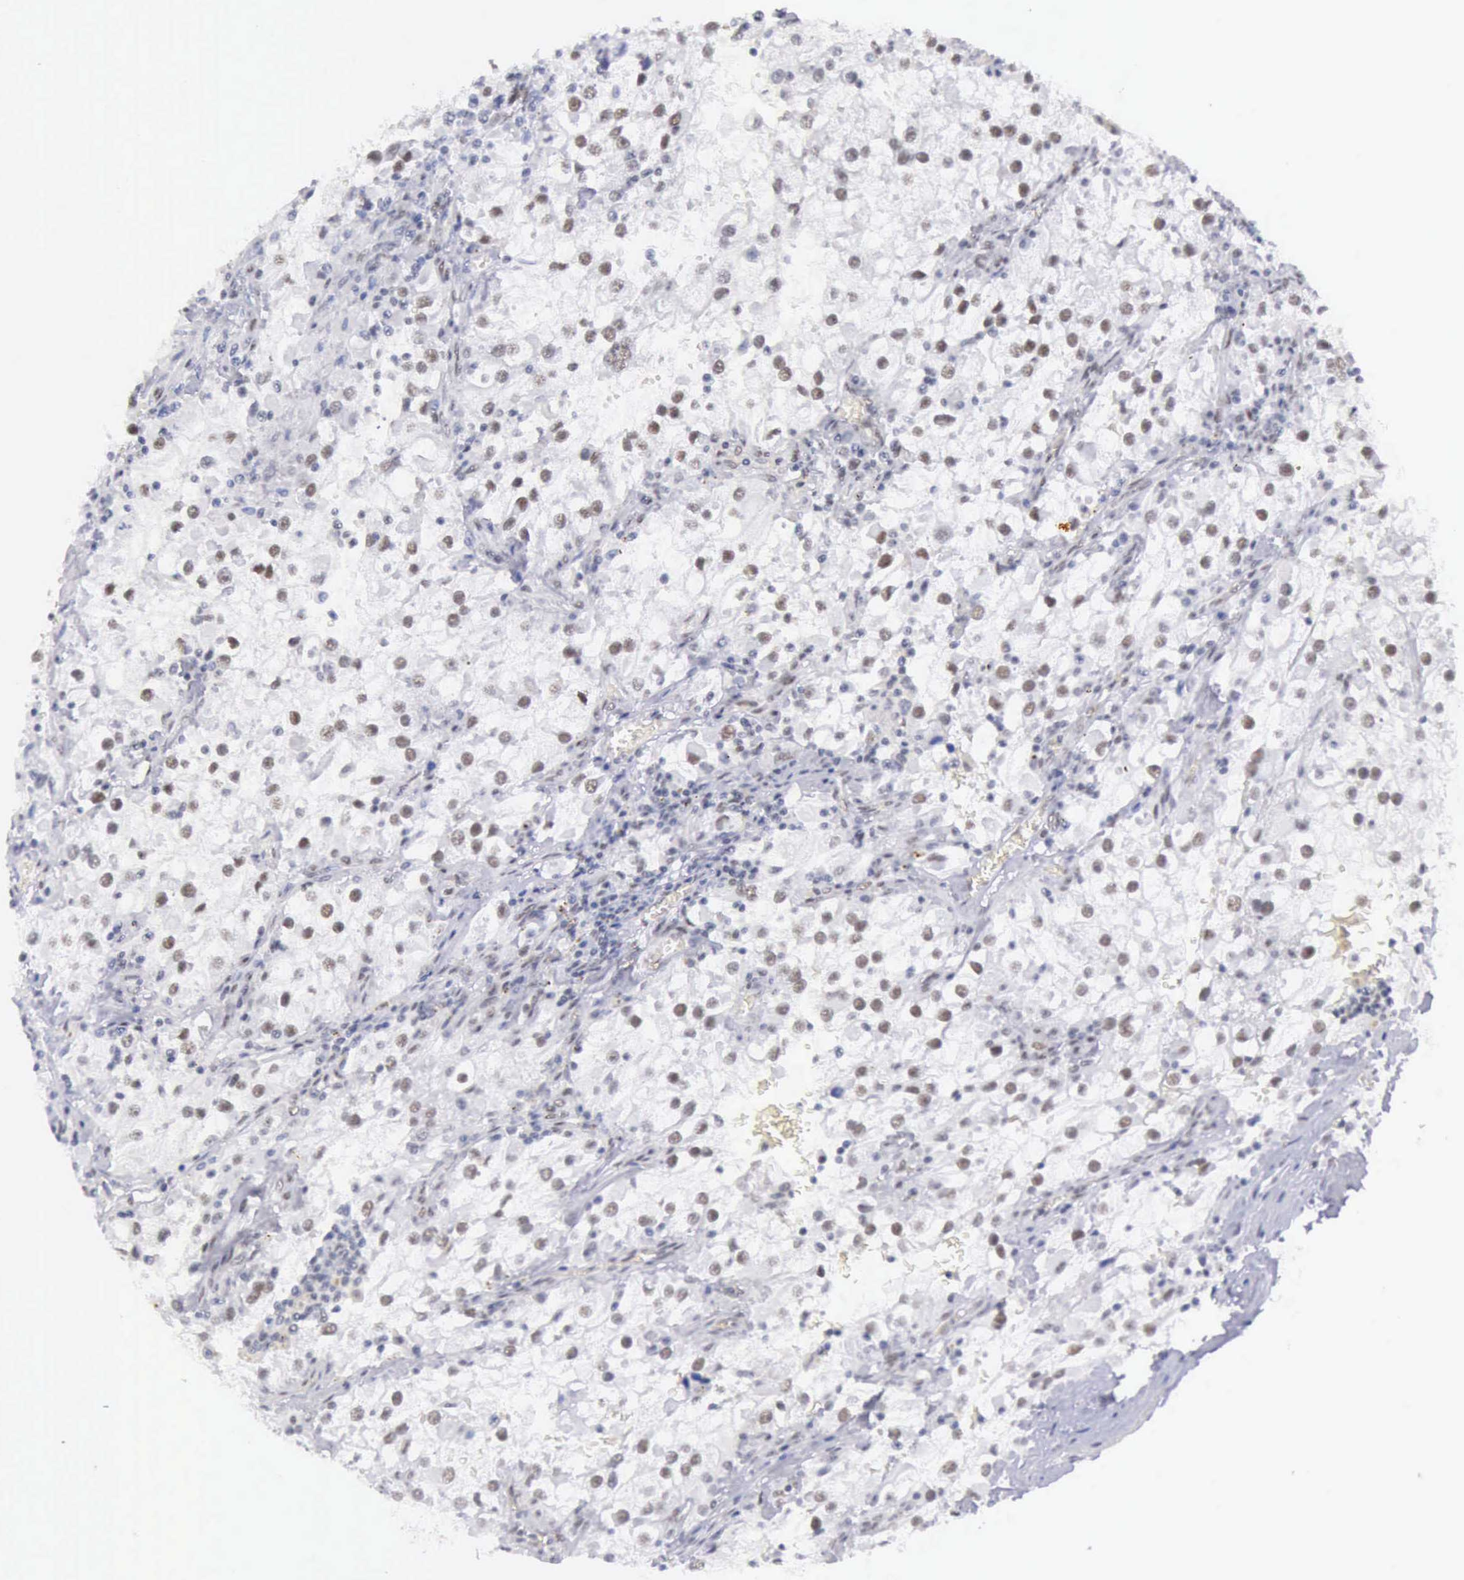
{"staining": {"intensity": "weak", "quantity": "25%-75%", "location": "nuclear"}, "tissue": "renal cancer", "cell_type": "Tumor cells", "image_type": "cancer", "snomed": [{"axis": "morphology", "description": "Adenocarcinoma, NOS"}, {"axis": "topography", "description": "Kidney"}], "caption": "This micrograph reveals renal cancer stained with immunohistochemistry (IHC) to label a protein in brown. The nuclear of tumor cells show weak positivity for the protein. Nuclei are counter-stained blue.", "gene": "EP300", "patient": {"sex": "female", "age": 52}}